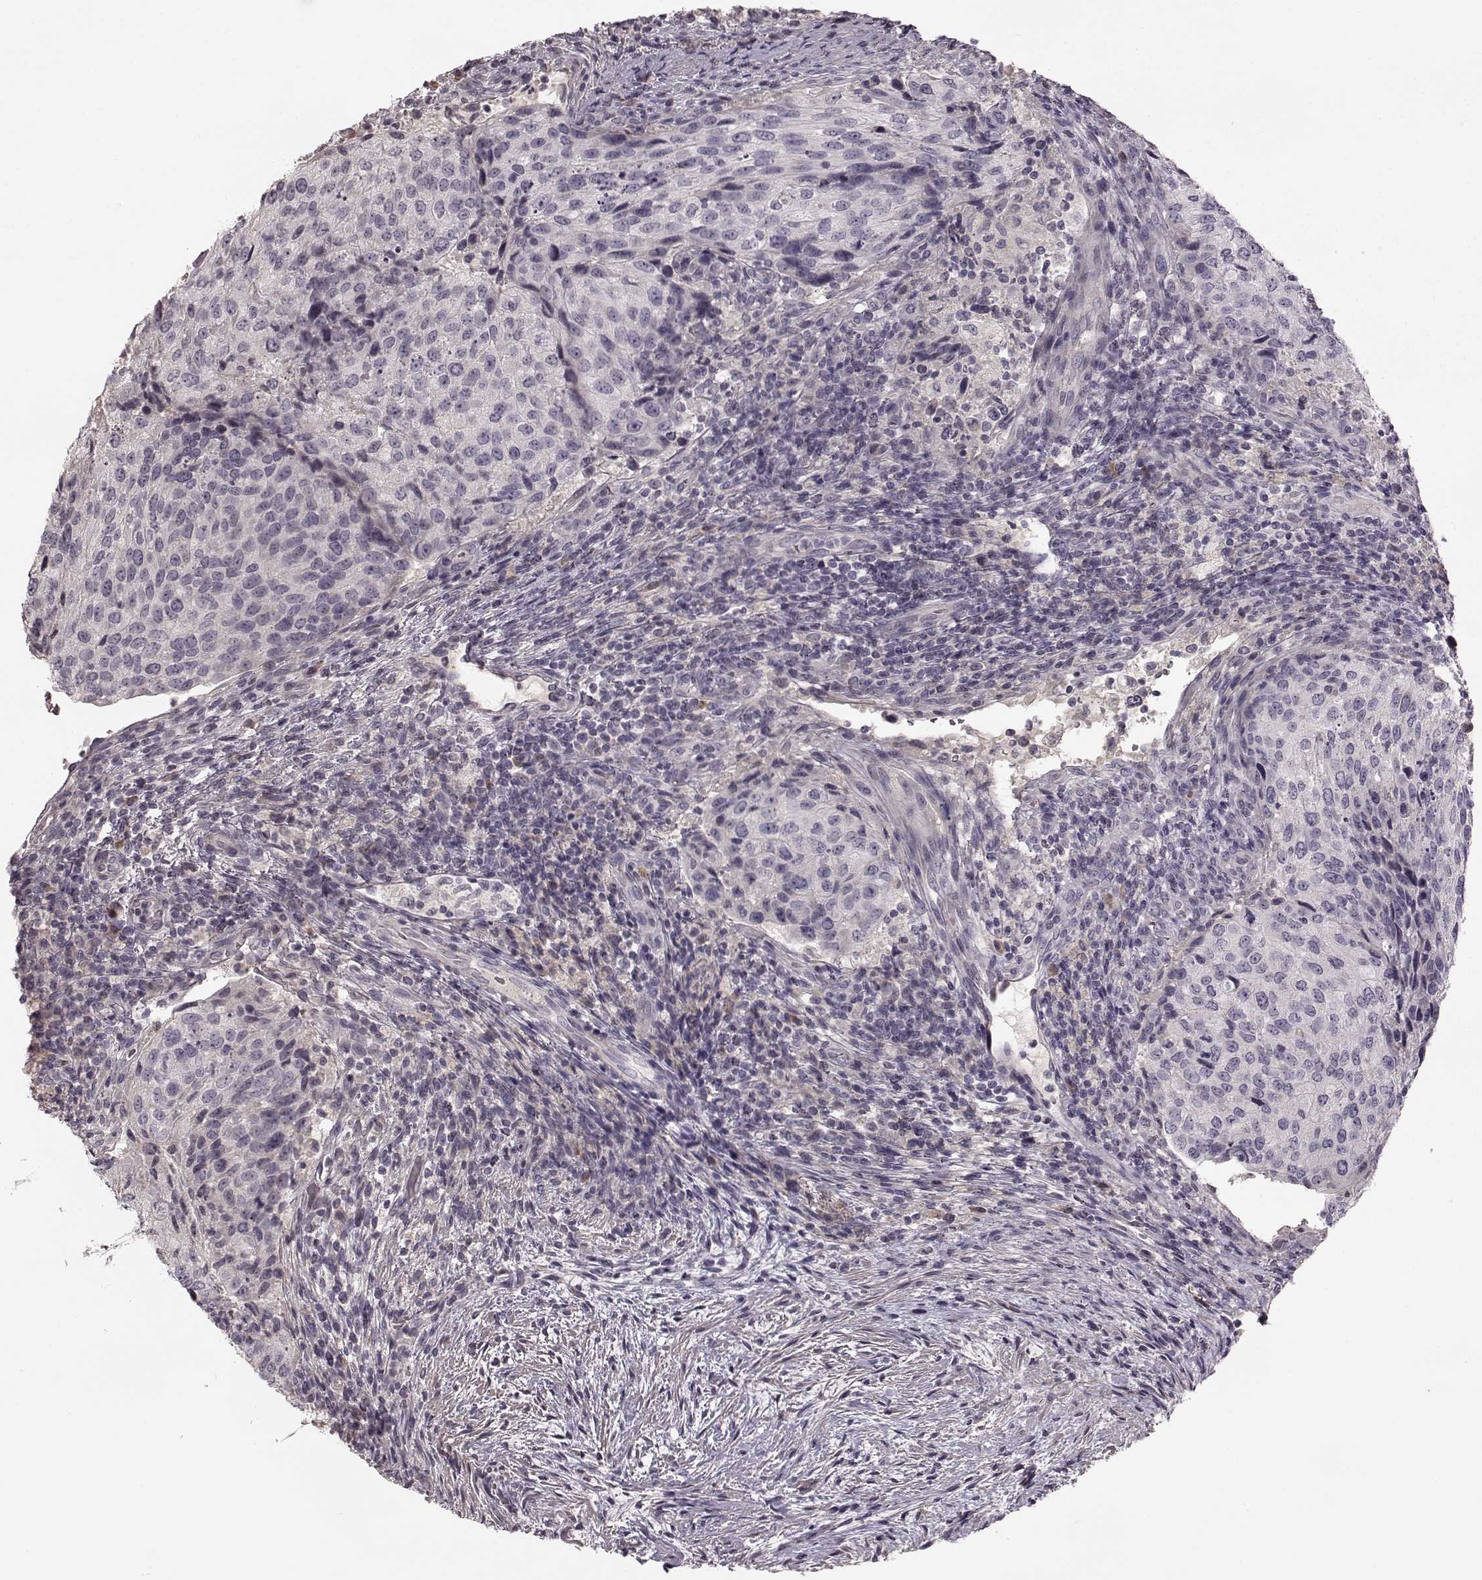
{"staining": {"intensity": "negative", "quantity": "none", "location": "none"}, "tissue": "urothelial cancer", "cell_type": "Tumor cells", "image_type": "cancer", "snomed": [{"axis": "morphology", "description": "Urothelial carcinoma, High grade"}, {"axis": "topography", "description": "Urinary bladder"}], "caption": "DAB (3,3'-diaminobenzidine) immunohistochemical staining of human urothelial cancer demonstrates no significant expression in tumor cells. (Brightfield microscopy of DAB (3,3'-diaminobenzidine) immunohistochemistry at high magnification).", "gene": "MIA", "patient": {"sex": "female", "age": 78}}